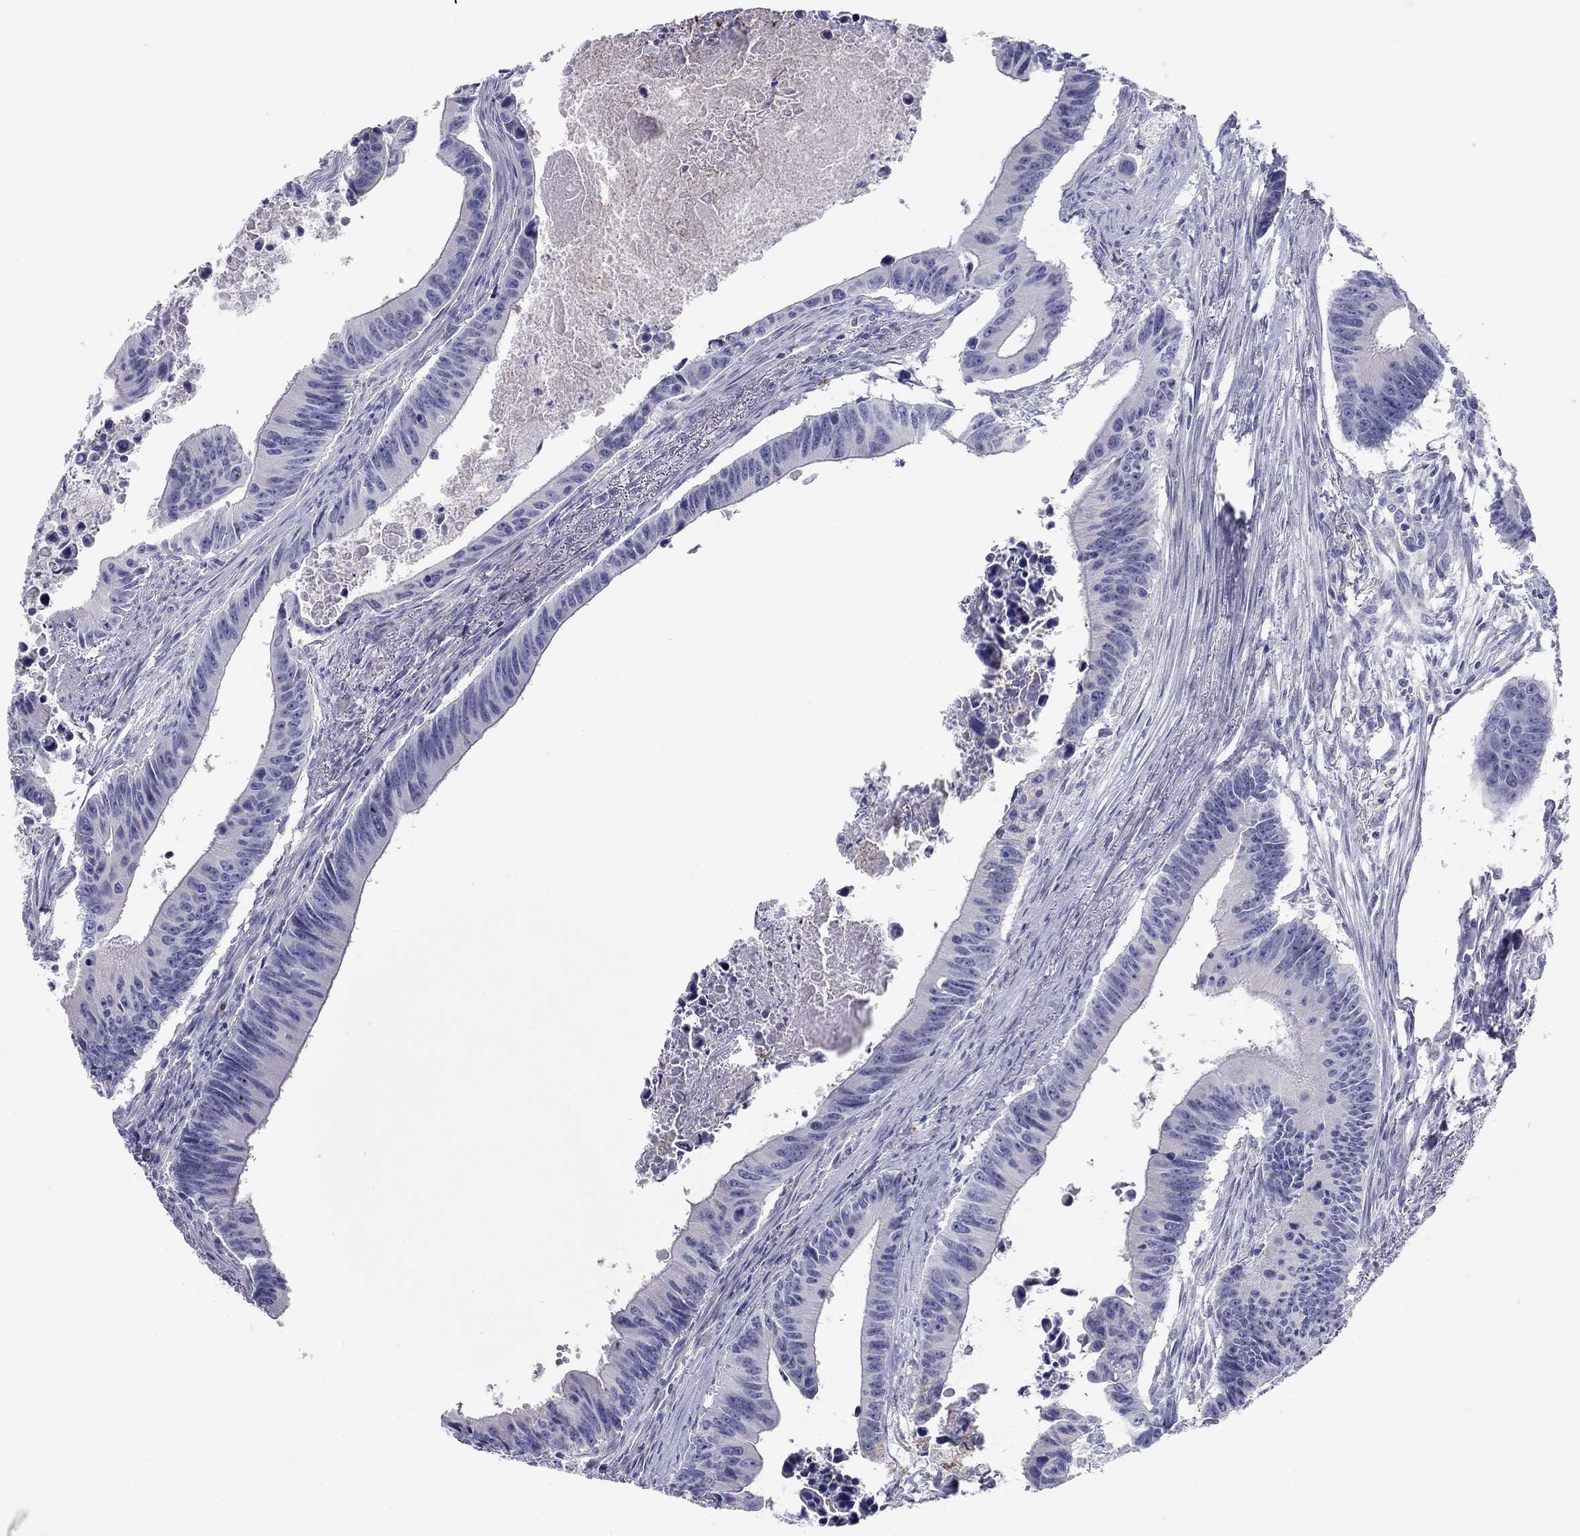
{"staining": {"intensity": "negative", "quantity": "none", "location": "none"}, "tissue": "colorectal cancer", "cell_type": "Tumor cells", "image_type": "cancer", "snomed": [{"axis": "morphology", "description": "Adenocarcinoma, NOS"}, {"axis": "topography", "description": "Colon"}], "caption": "Protein analysis of colorectal cancer reveals no significant expression in tumor cells.", "gene": "GRK7", "patient": {"sex": "female", "age": 87}}